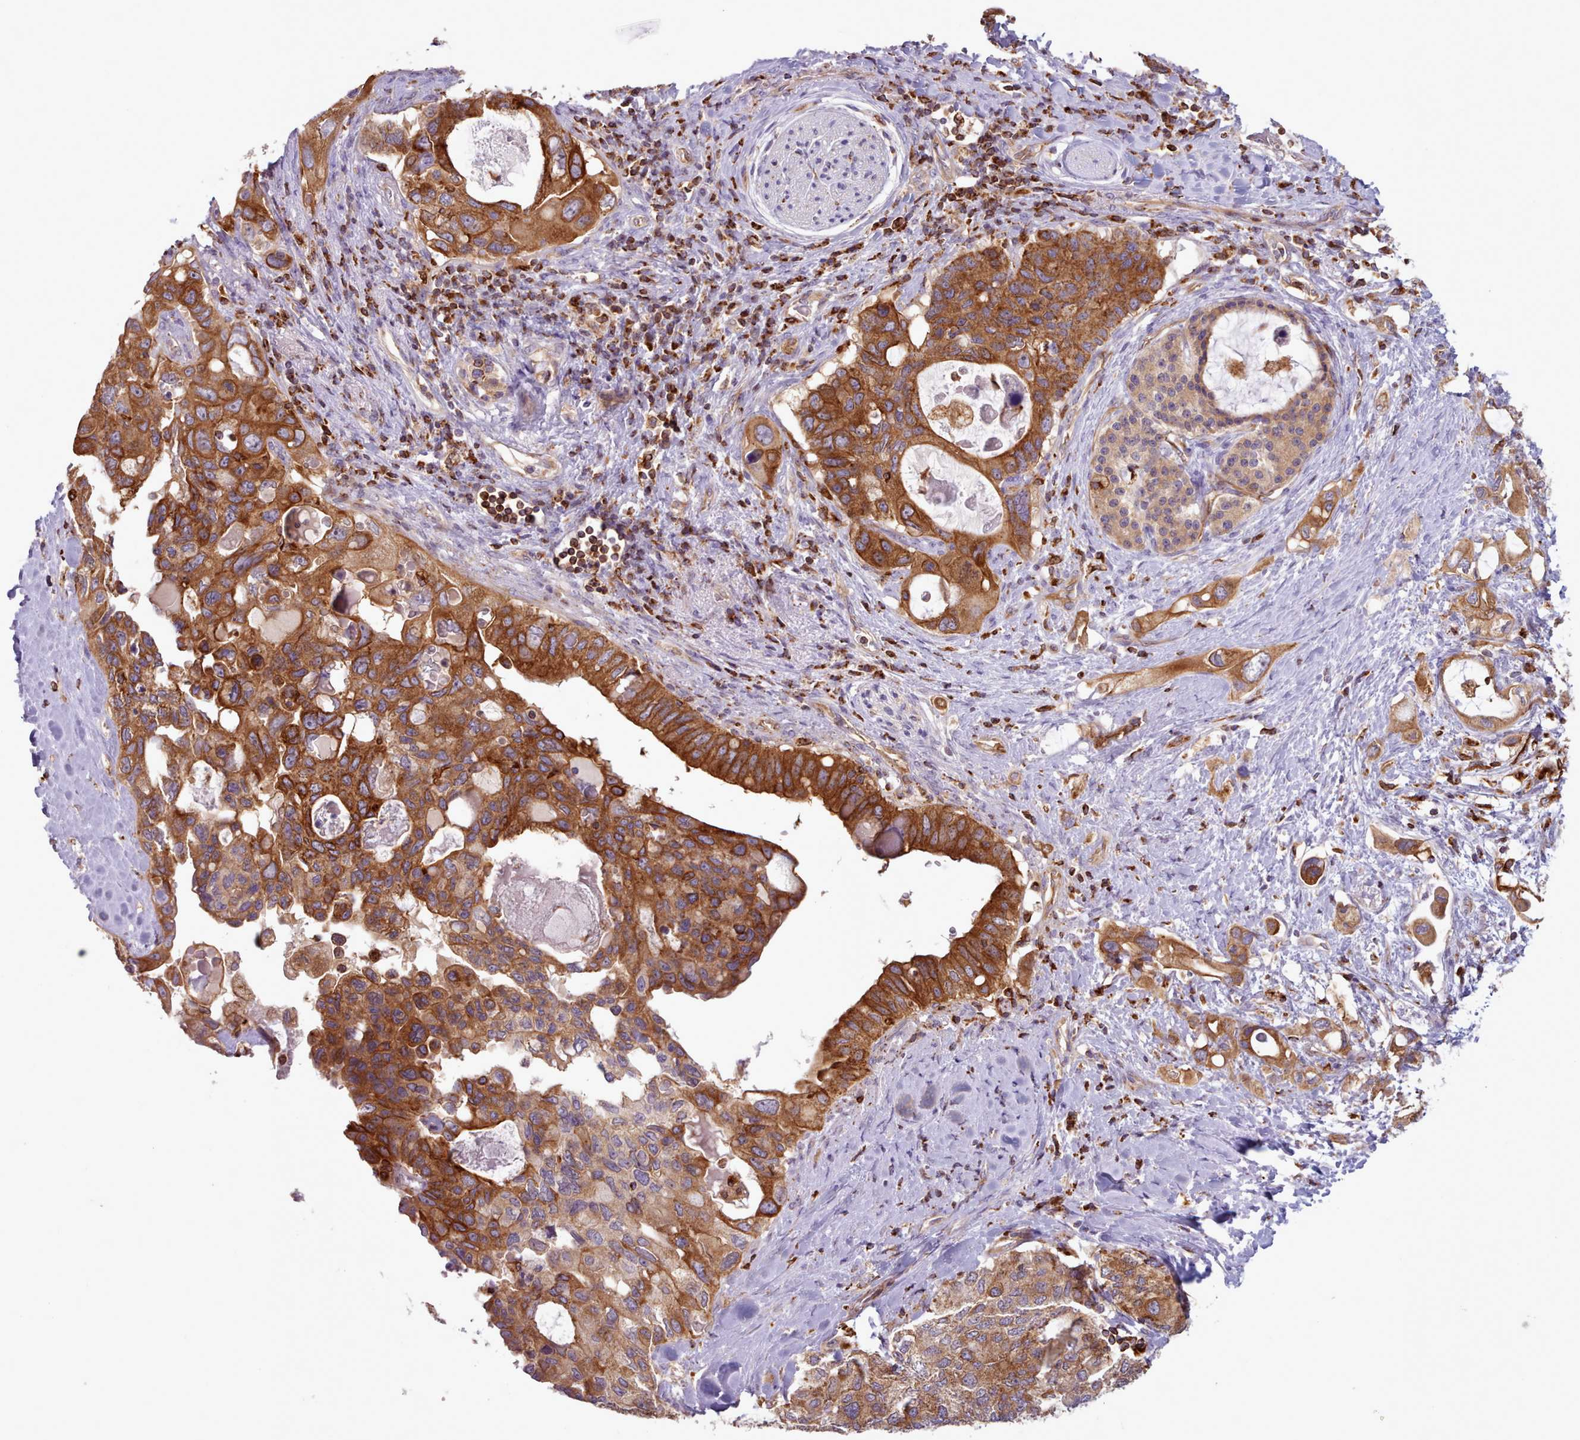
{"staining": {"intensity": "strong", "quantity": ">75%", "location": "cytoplasmic/membranous"}, "tissue": "pancreatic cancer", "cell_type": "Tumor cells", "image_type": "cancer", "snomed": [{"axis": "morphology", "description": "Adenocarcinoma, NOS"}, {"axis": "topography", "description": "Pancreas"}], "caption": "Strong cytoplasmic/membranous protein expression is identified in about >75% of tumor cells in pancreatic cancer (adenocarcinoma). The protein is shown in brown color, while the nuclei are stained blue.", "gene": "CRYBG1", "patient": {"sex": "female", "age": 56}}